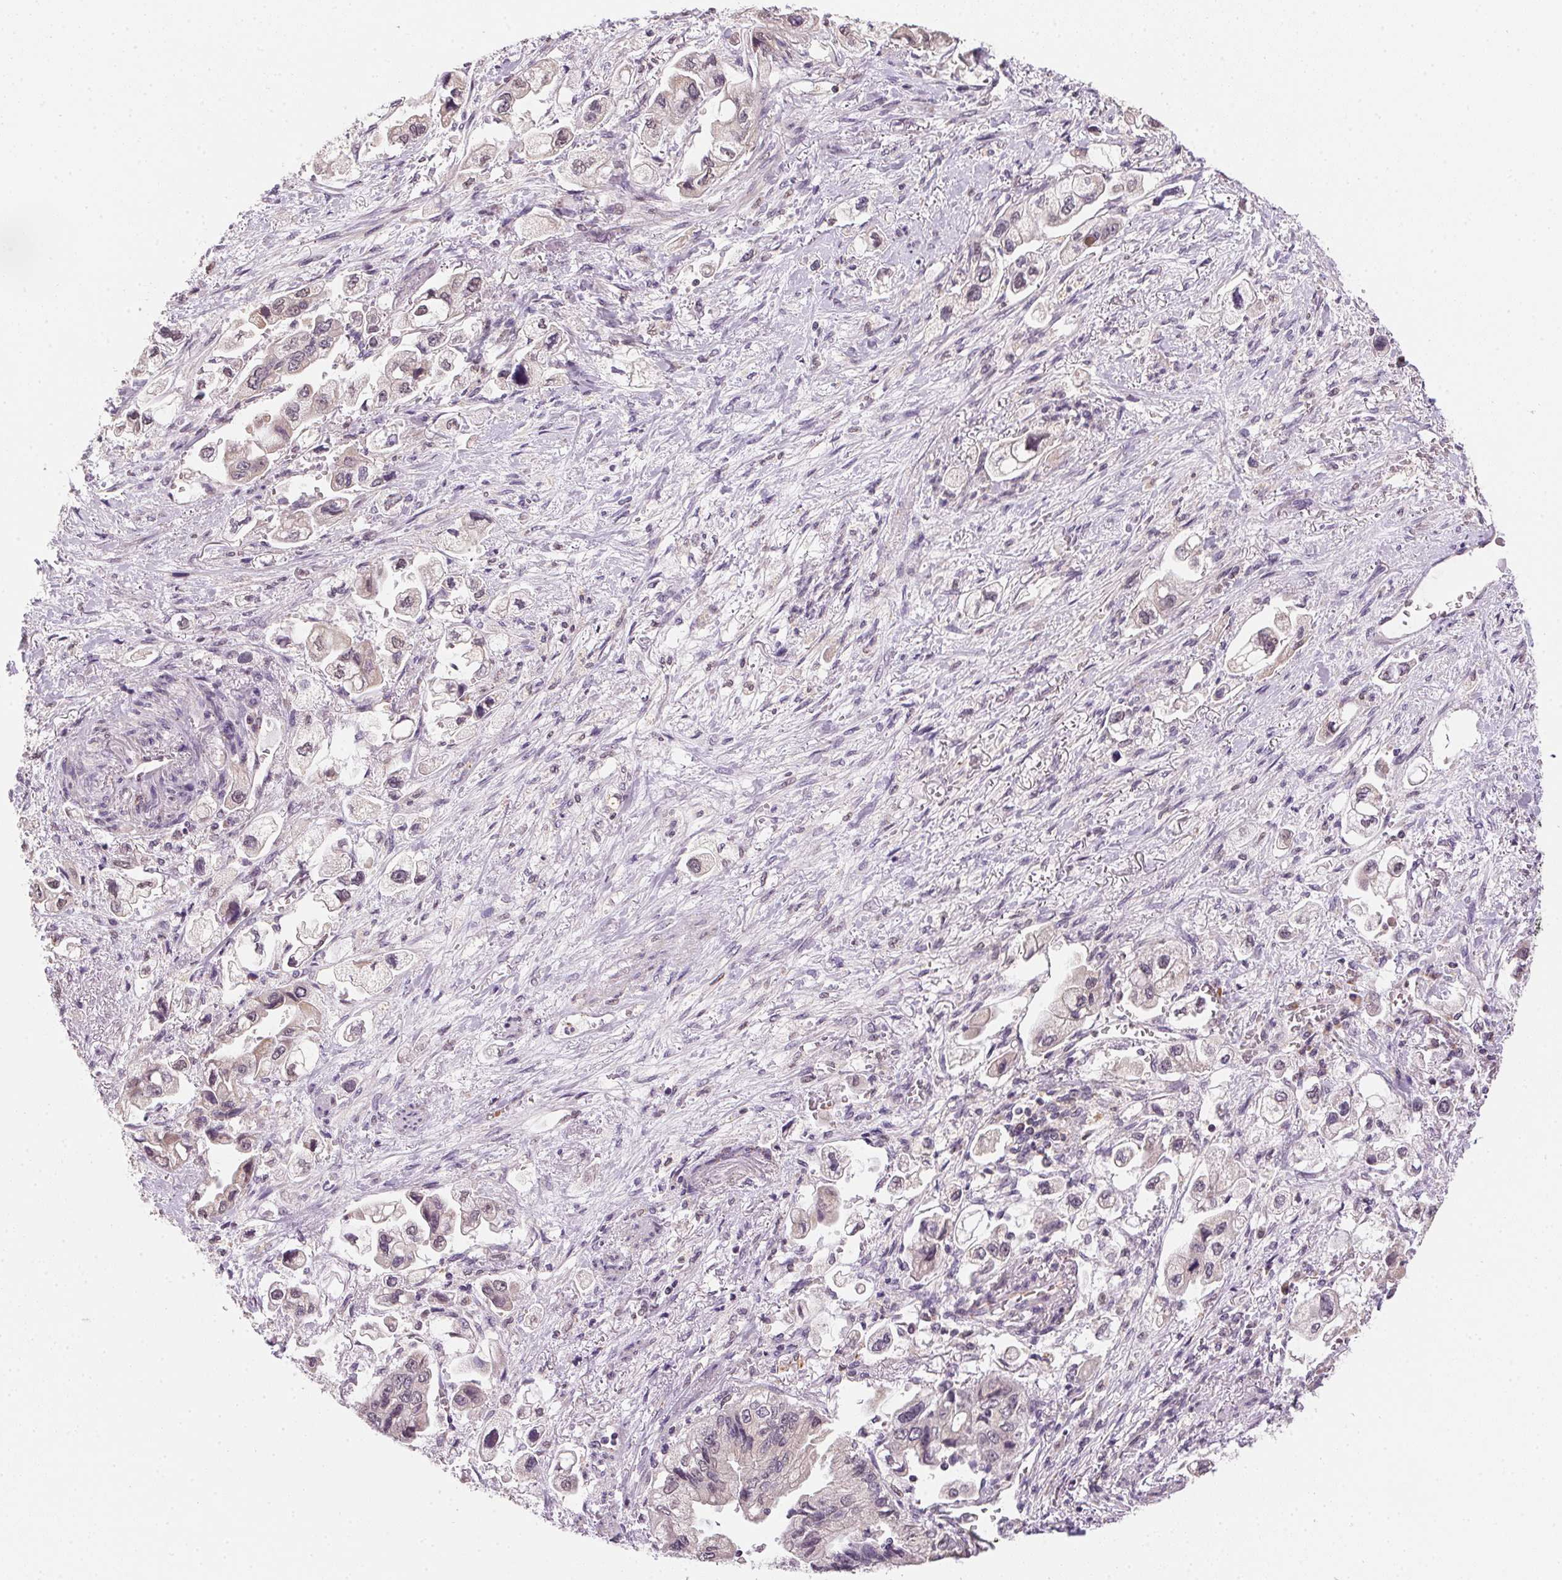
{"staining": {"intensity": "negative", "quantity": "none", "location": "none"}, "tissue": "stomach cancer", "cell_type": "Tumor cells", "image_type": "cancer", "snomed": [{"axis": "morphology", "description": "Normal tissue, NOS"}, {"axis": "morphology", "description": "Adenocarcinoma, NOS"}, {"axis": "topography", "description": "Stomach"}], "caption": "Immunohistochemical staining of adenocarcinoma (stomach) displays no significant expression in tumor cells.", "gene": "METTL13", "patient": {"sex": "male", "age": 62}}